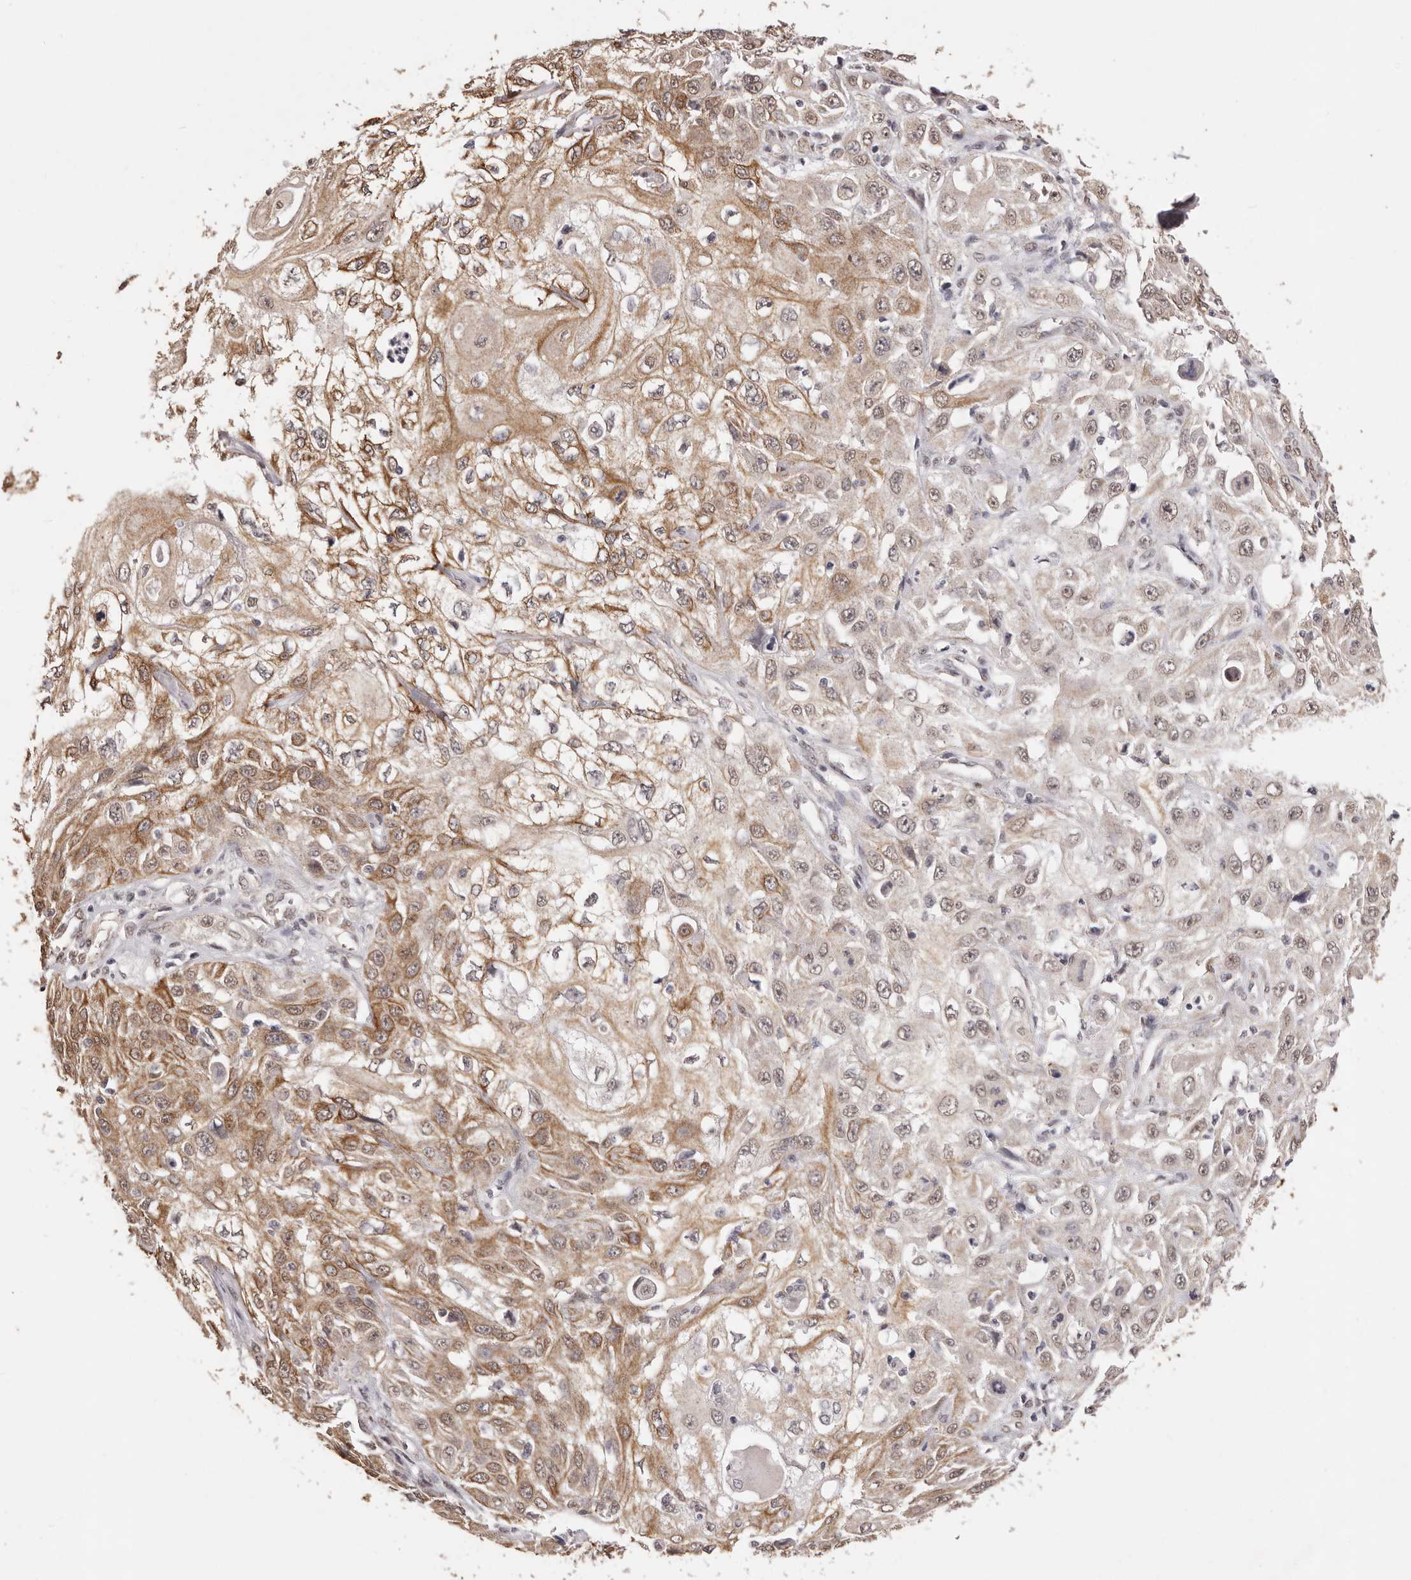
{"staining": {"intensity": "moderate", "quantity": ">75%", "location": "cytoplasmic/membranous"}, "tissue": "skin cancer", "cell_type": "Tumor cells", "image_type": "cancer", "snomed": [{"axis": "morphology", "description": "Squamous cell carcinoma, NOS"}, {"axis": "topography", "description": "Skin"}], "caption": "IHC histopathology image of neoplastic tissue: skin cancer stained using IHC exhibits medium levels of moderate protein expression localized specifically in the cytoplasmic/membranous of tumor cells, appearing as a cytoplasmic/membranous brown color.", "gene": "RPS6KA5", "patient": {"sex": "male", "age": 75}}